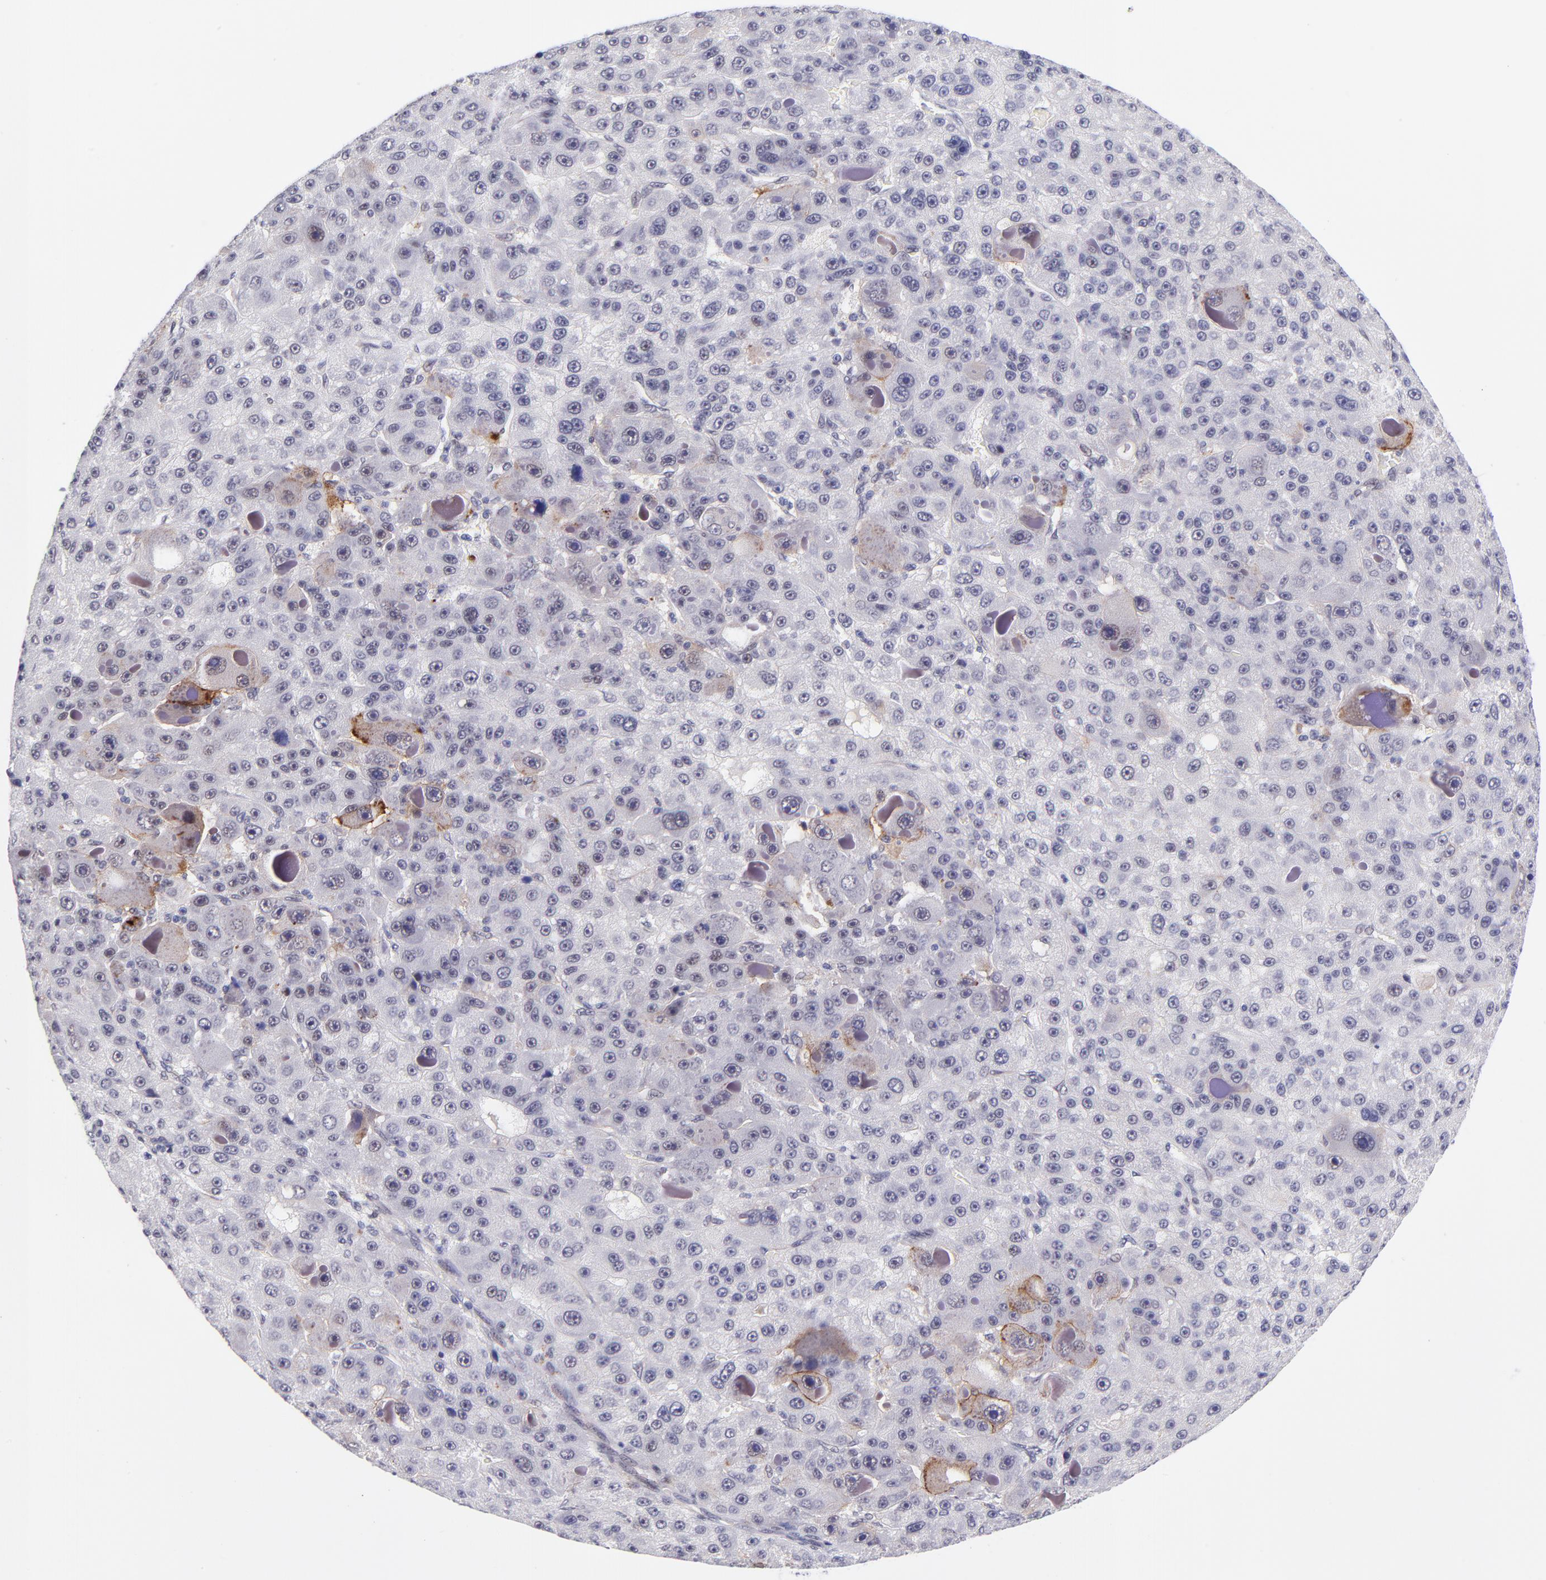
{"staining": {"intensity": "weak", "quantity": "<25%", "location": "nuclear"}, "tissue": "liver cancer", "cell_type": "Tumor cells", "image_type": "cancer", "snomed": [{"axis": "morphology", "description": "Carcinoma, Hepatocellular, NOS"}, {"axis": "topography", "description": "Liver"}], "caption": "Protein analysis of liver cancer (hepatocellular carcinoma) displays no significant positivity in tumor cells.", "gene": "SOX6", "patient": {"sex": "male", "age": 76}}